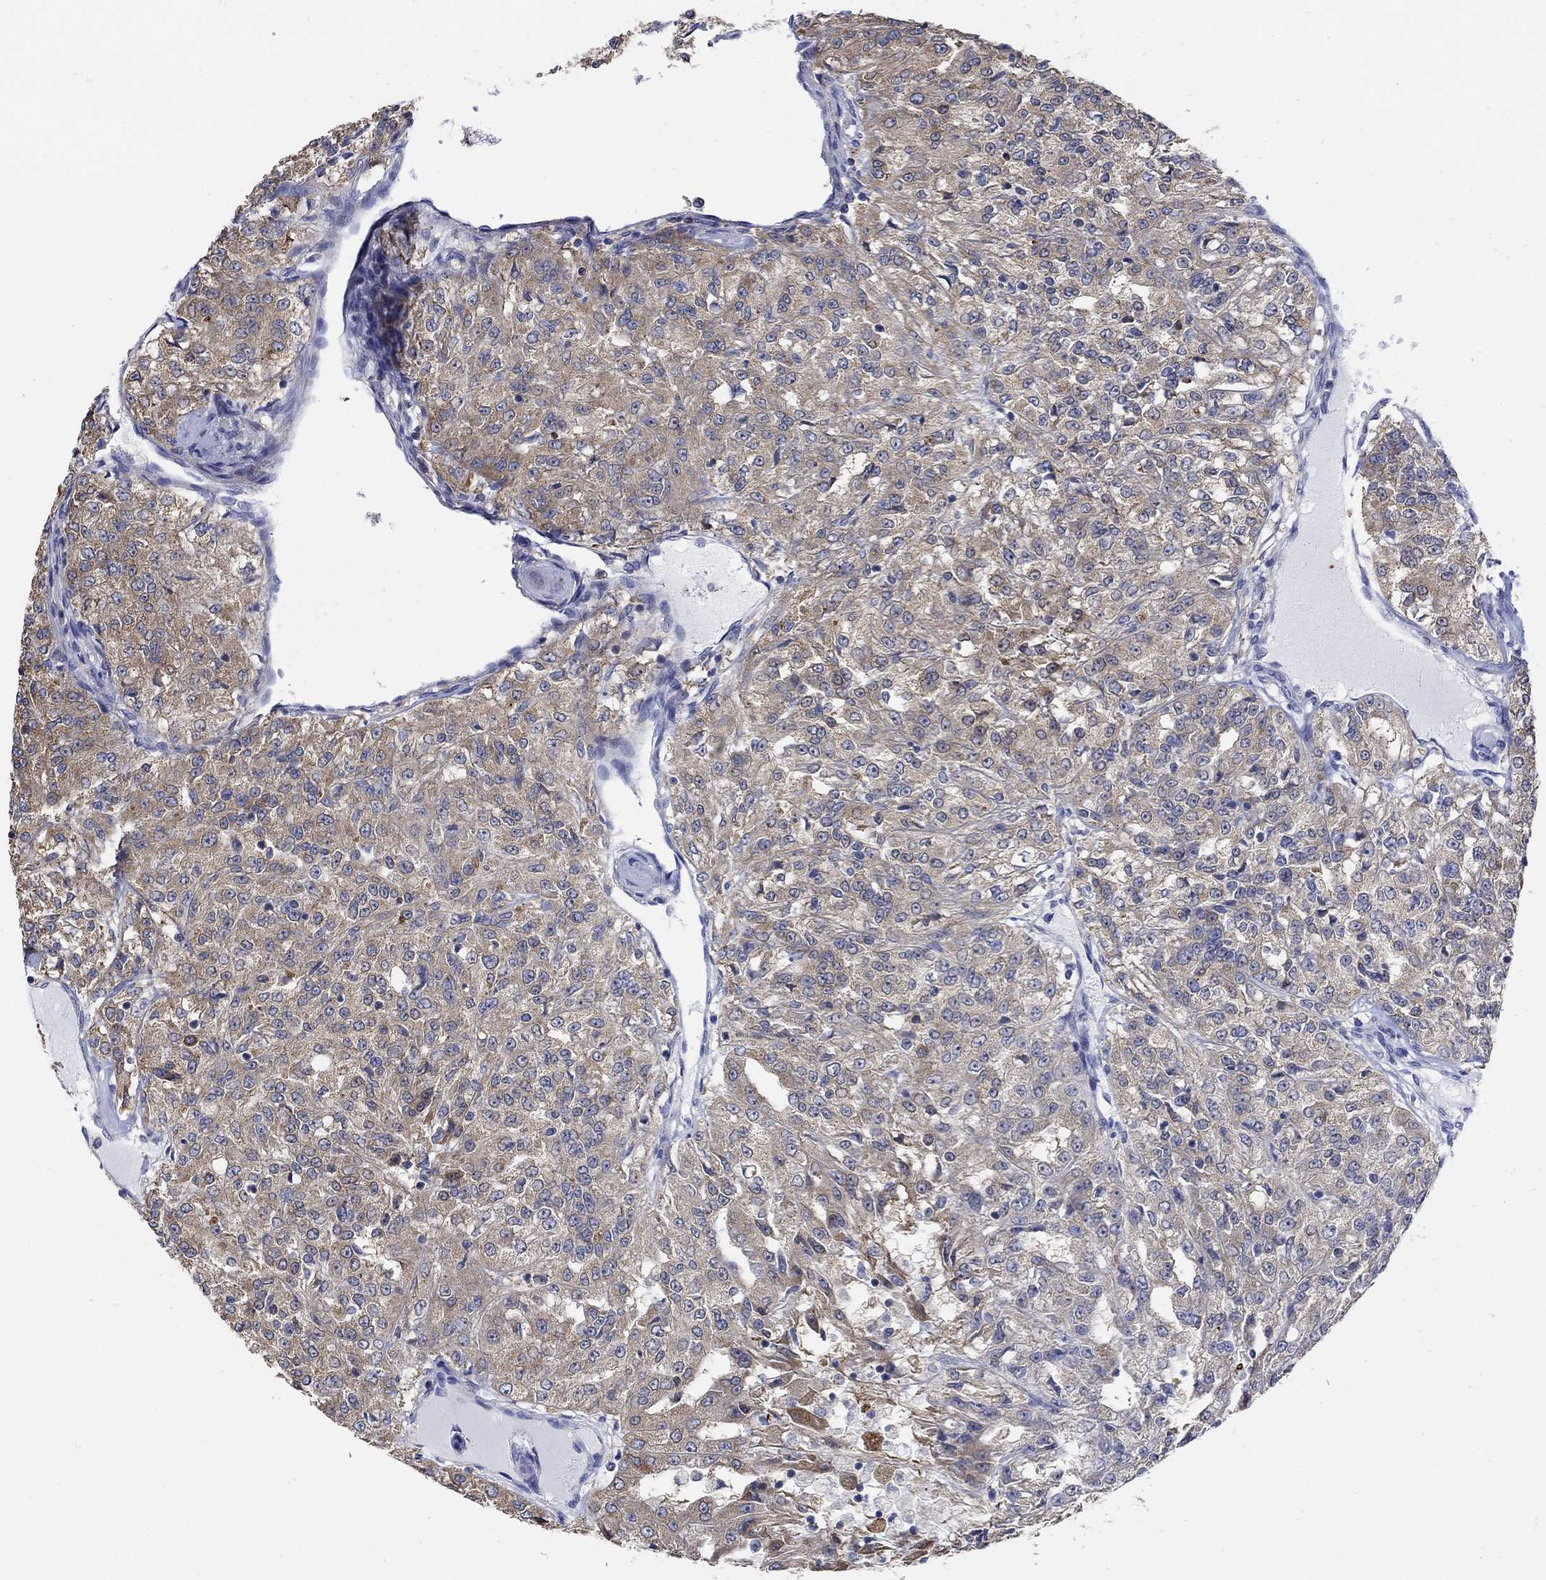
{"staining": {"intensity": "weak", "quantity": "25%-75%", "location": "cytoplasmic/membranous"}, "tissue": "renal cancer", "cell_type": "Tumor cells", "image_type": "cancer", "snomed": [{"axis": "morphology", "description": "Adenocarcinoma, NOS"}, {"axis": "topography", "description": "Kidney"}], "caption": "Immunohistochemical staining of renal adenocarcinoma exhibits low levels of weak cytoplasmic/membranous protein expression in approximately 25%-75% of tumor cells. The staining was performed using DAB to visualize the protein expression in brown, while the nuclei were stained in blue with hematoxylin (Magnification: 20x).", "gene": "TEKT3", "patient": {"sex": "female", "age": 63}}